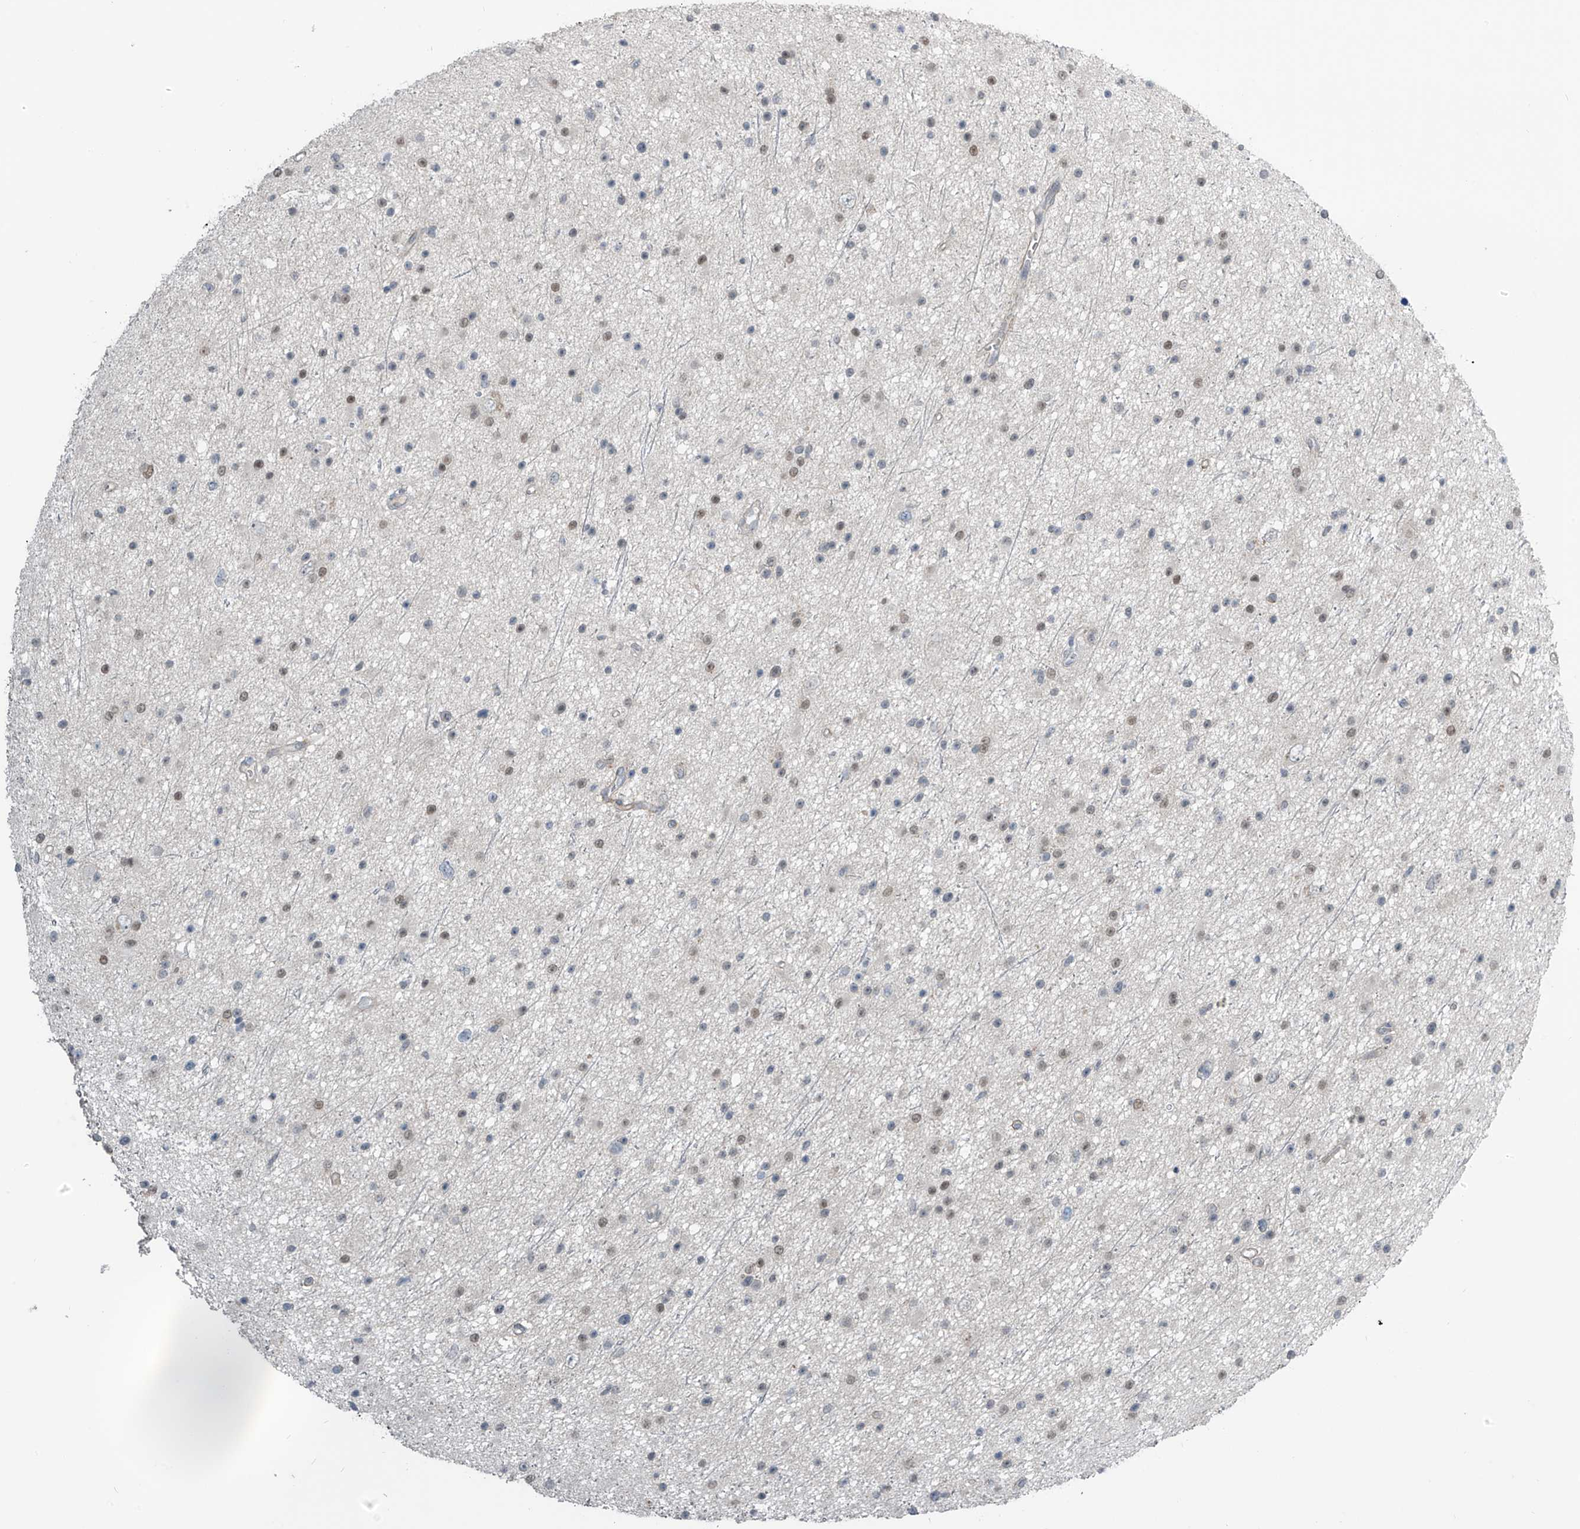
{"staining": {"intensity": "weak", "quantity": "<25%", "location": "nuclear"}, "tissue": "glioma", "cell_type": "Tumor cells", "image_type": "cancer", "snomed": [{"axis": "morphology", "description": "Glioma, malignant, Low grade"}, {"axis": "topography", "description": "Cerebral cortex"}], "caption": "Tumor cells show no significant protein staining in glioma.", "gene": "METAP1D", "patient": {"sex": "female", "age": 39}}